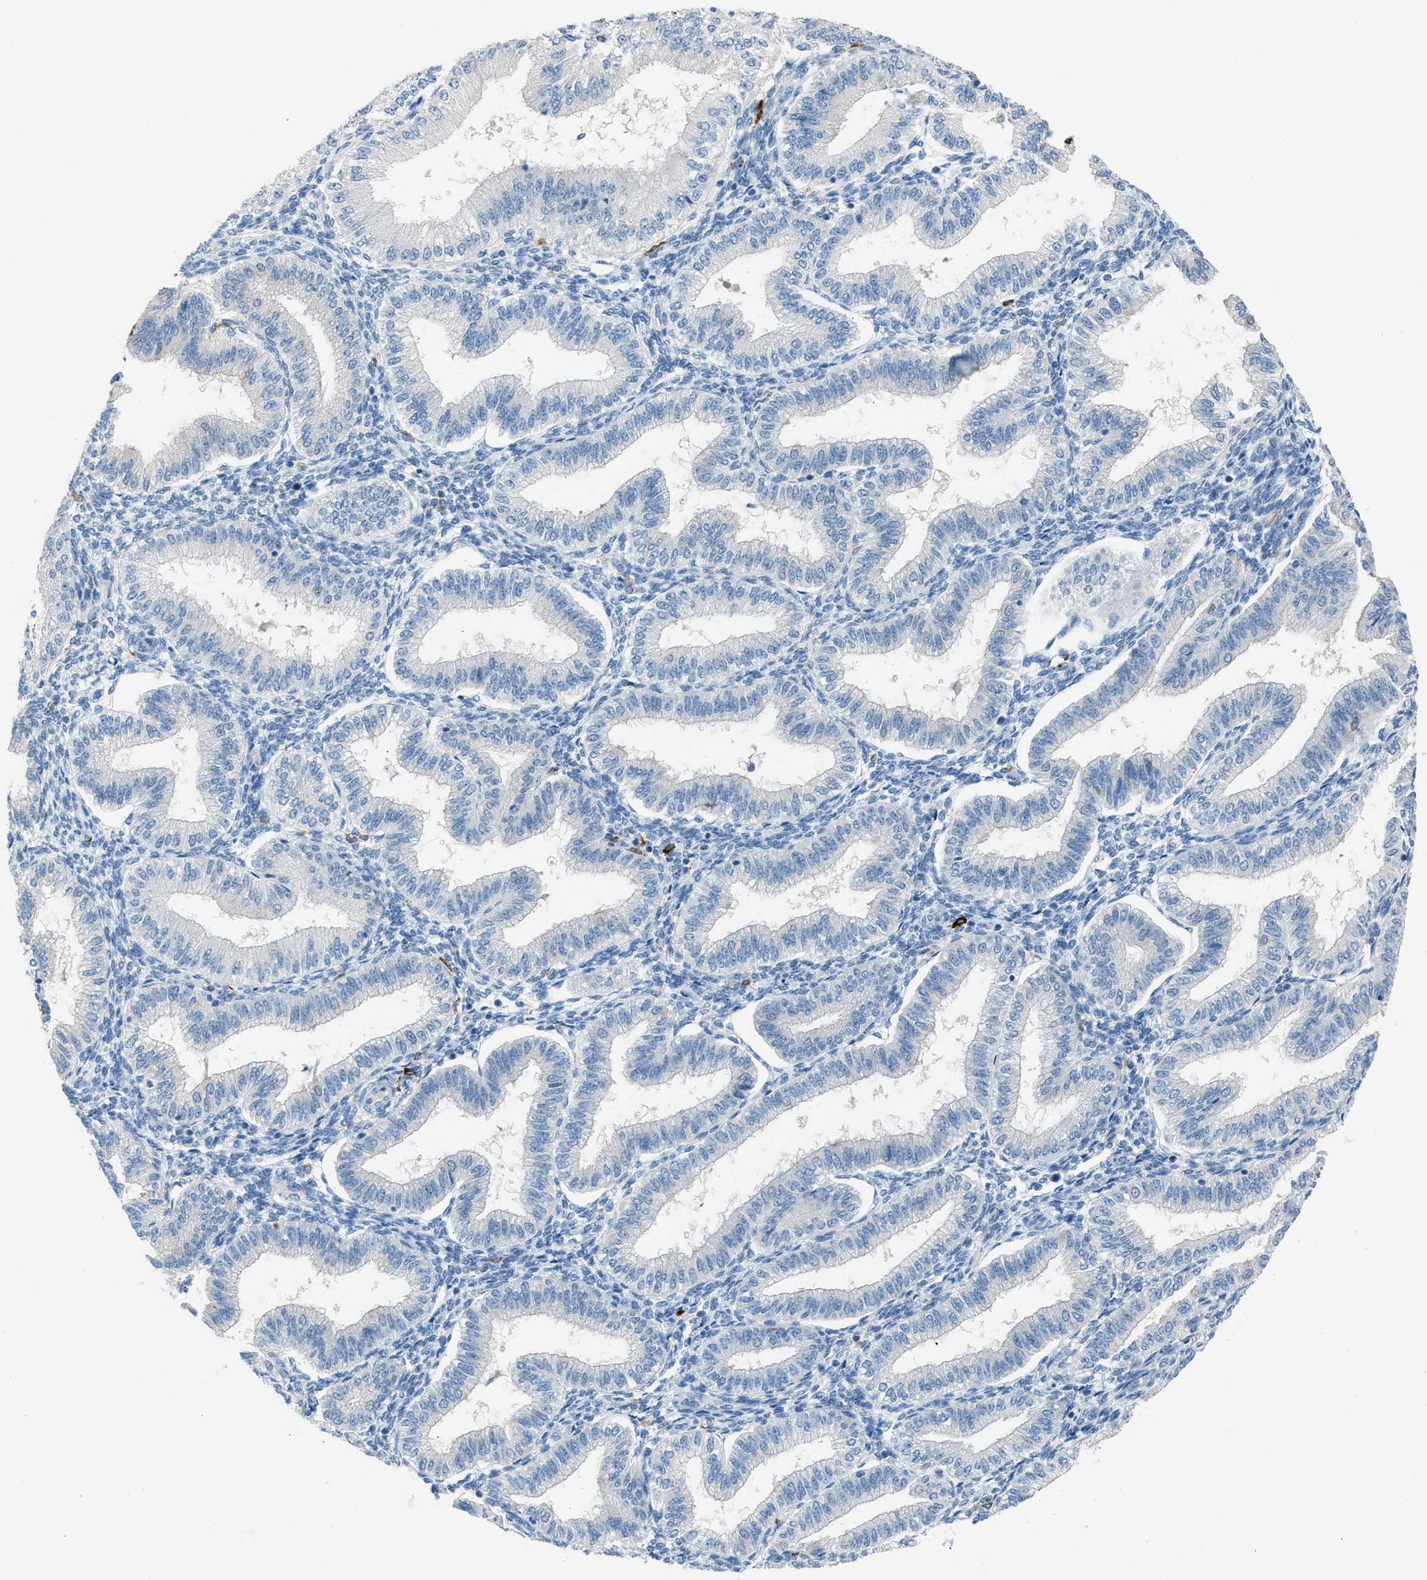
{"staining": {"intensity": "negative", "quantity": "none", "location": "none"}, "tissue": "endometrium", "cell_type": "Cells in endometrial stroma", "image_type": "normal", "snomed": [{"axis": "morphology", "description": "Normal tissue, NOS"}, {"axis": "topography", "description": "Endometrium"}], "caption": "High power microscopy histopathology image of an IHC micrograph of unremarkable endometrium, revealing no significant expression in cells in endometrial stroma.", "gene": "CLEC10A", "patient": {"sex": "female", "age": 39}}